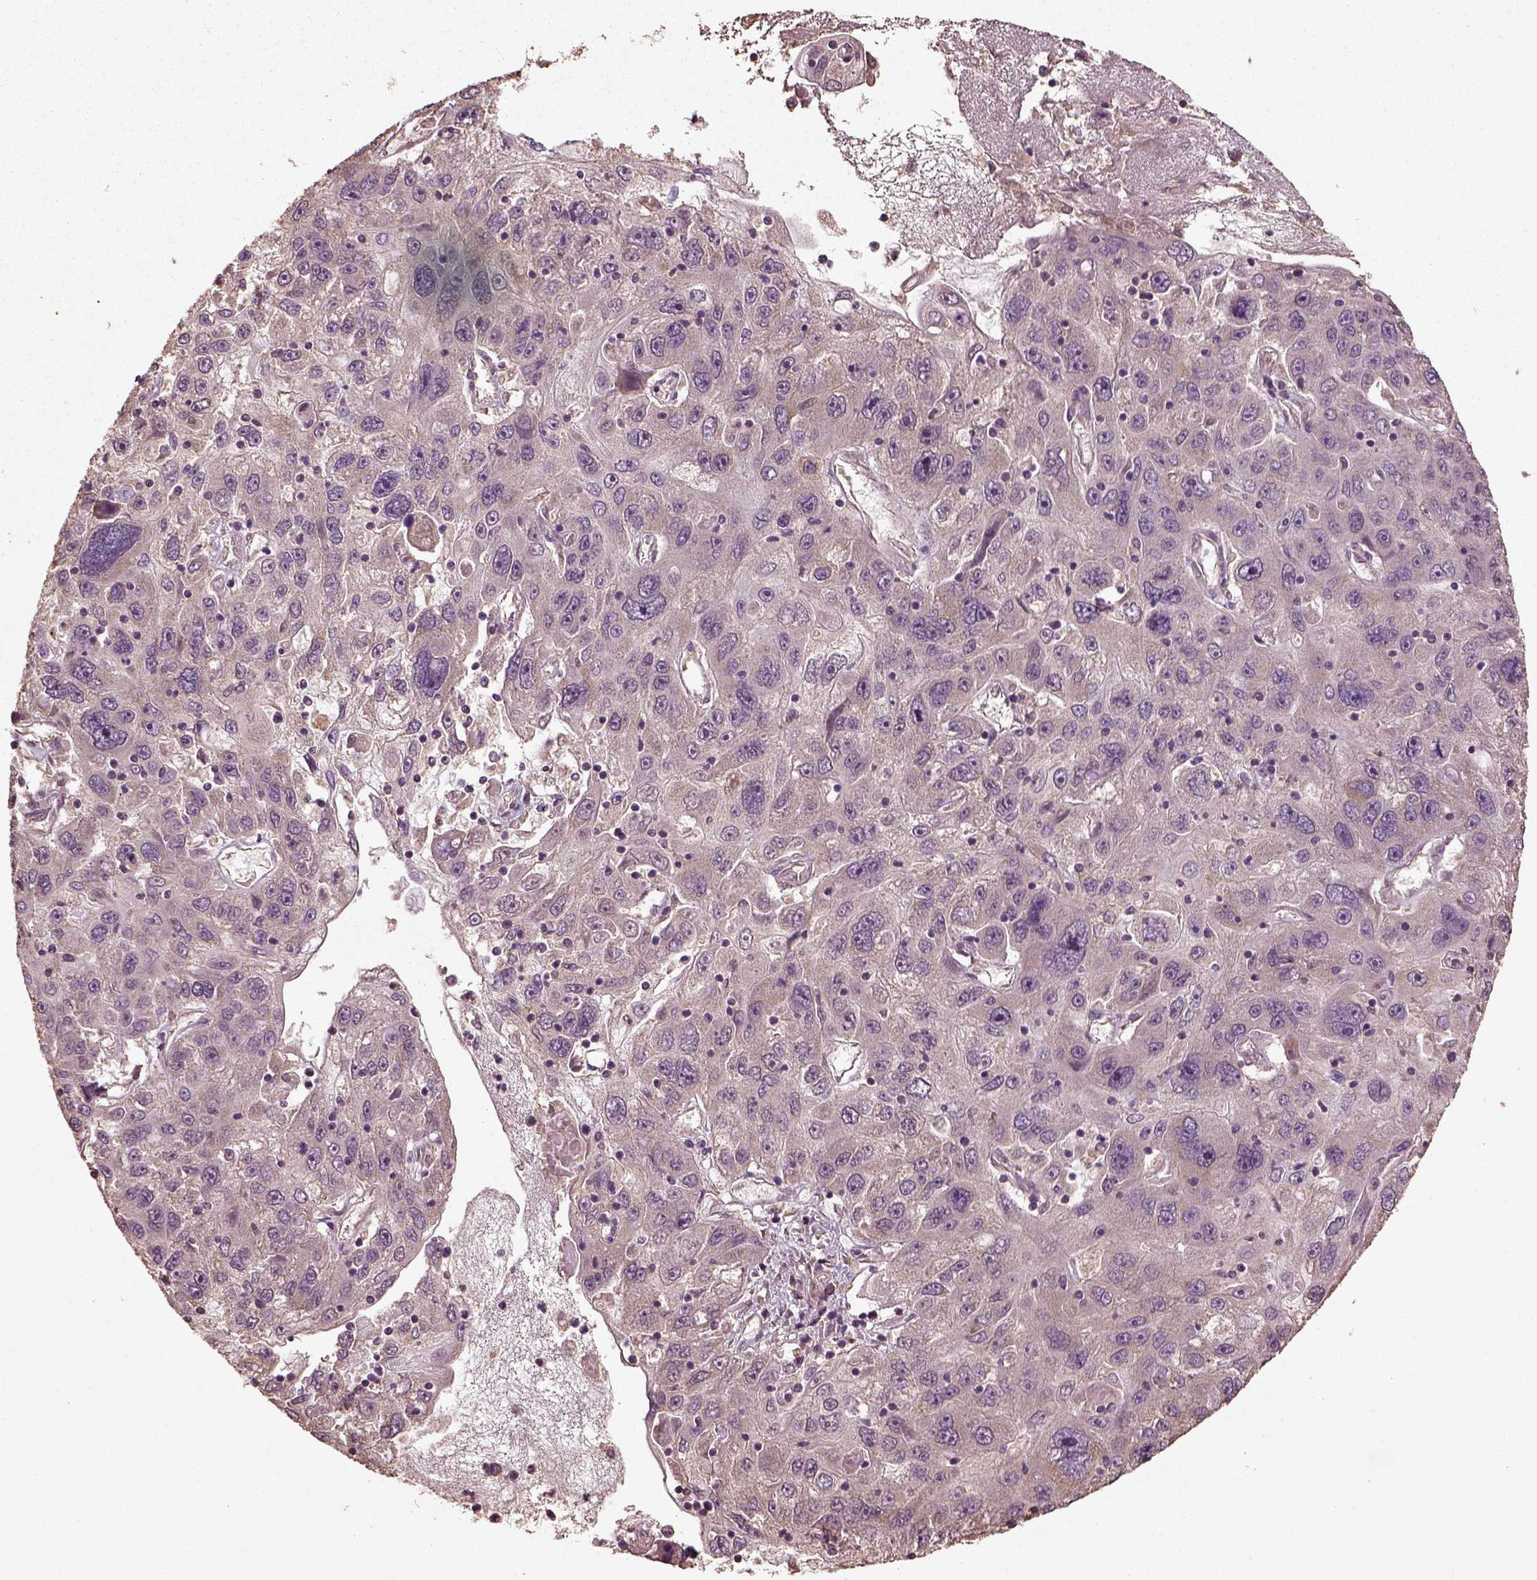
{"staining": {"intensity": "negative", "quantity": "none", "location": "none"}, "tissue": "stomach cancer", "cell_type": "Tumor cells", "image_type": "cancer", "snomed": [{"axis": "morphology", "description": "Adenocarcinoma, NOS"}, {"axis": "topography", "description": "Stomach"}], "caption": "Tumor cells are negative for brown protein staining in stomach cancer. Nuclei are stained in blue.", "gene": "ERV3-1", "patient": {"sex": "male", "age": 56}}